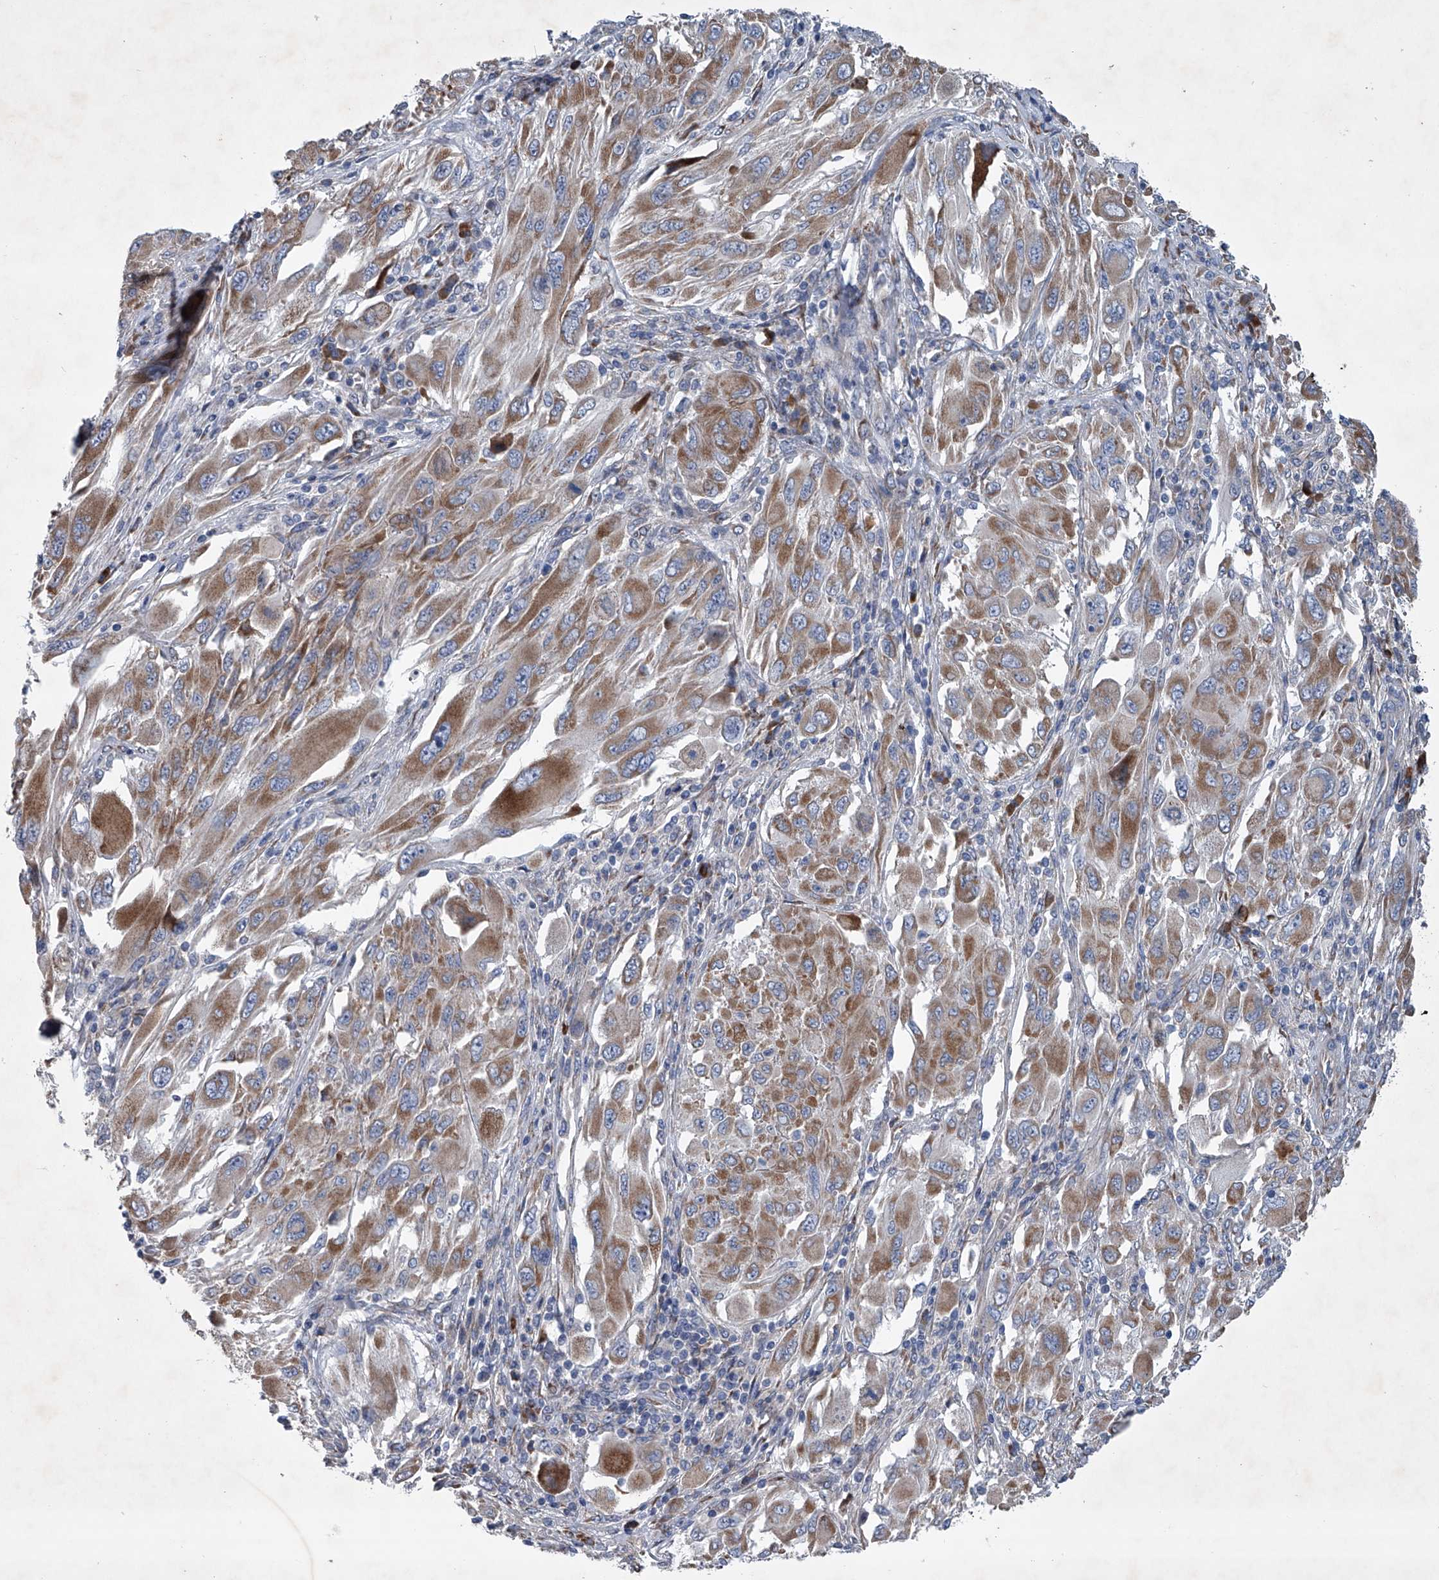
{"staining": {"intensity": "moderate", "quantity": ">75%", "location": "cytoplasmic/membranous"}, "tissue": "melanoma", "cell_type": "Tumor cells", "image_type": "cancer", "snomed": [{"axis": "morphology", "description": "Malignant melanoma, NOS"}, {"axis": "topography", "description": "Skin"}], "caption": "IHC (DAB (3,3'-diaminobenzidine)) staining of human melanoma displays moderate cytoplasmic/membranous protein staining in about >75% of tumor cells. (DAB = brown stain, brightfield microscopy at high magnification).", "gene": "ABCG1", "patient": {"sex": "female", "age": 91}}